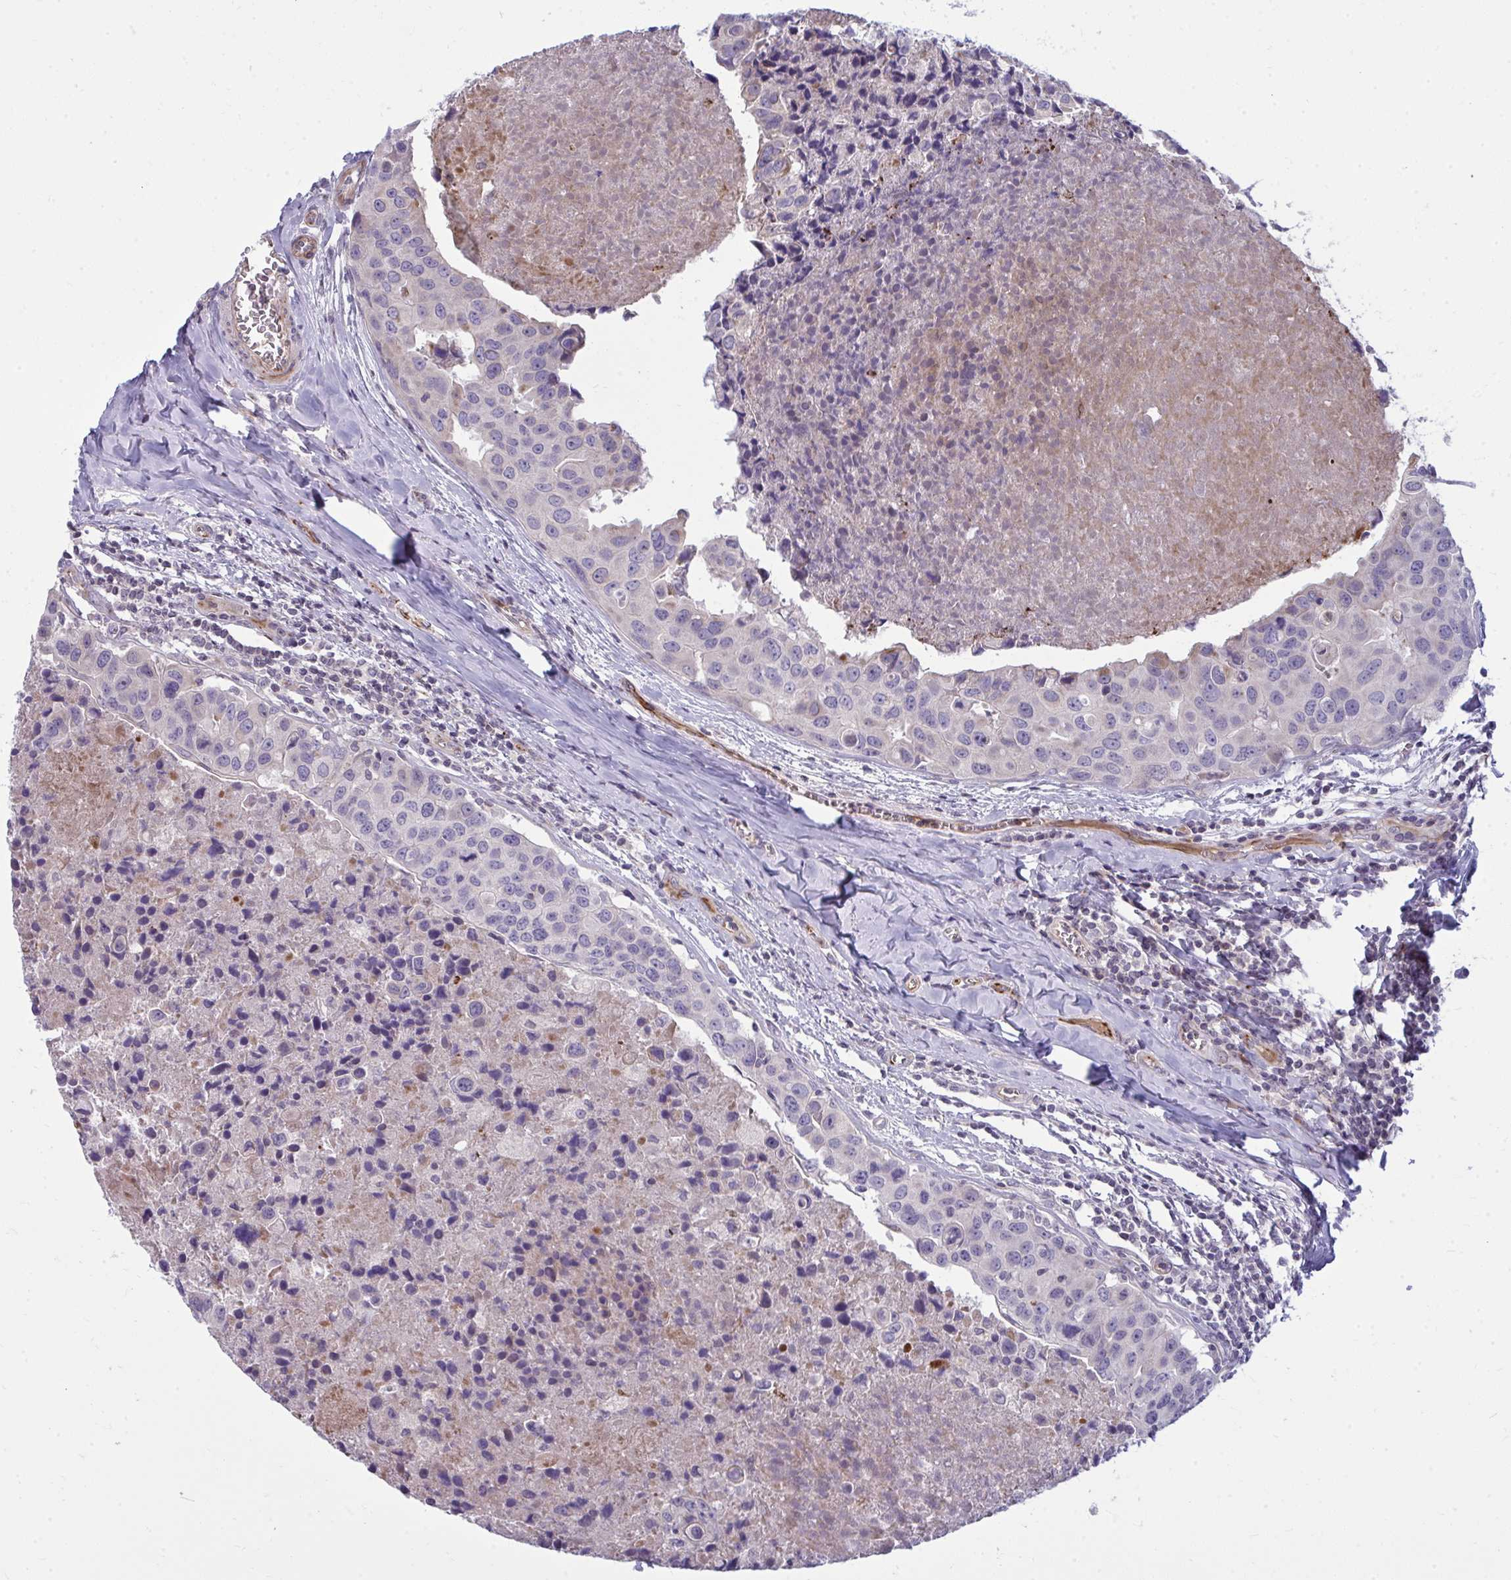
{"staining": {"intensity": "negative", "quantity": "none", "location": "none"}, "tissue": "breast cancer", "cell_type": "Tumor cells", "image_type": "cancer", "snomed": [{"axis": "morphology", "description": "Duct carcinoma"}, {"axis": "topography", "description": "Breast"}], "caption": "DAB (3,3'-diaminobenzidine) immunohistochemical staining of breast cancer displays no significant positivity in tumor cells.", "gene": "SLC14A1", "patient": {"sex": "female", "age": 24}}